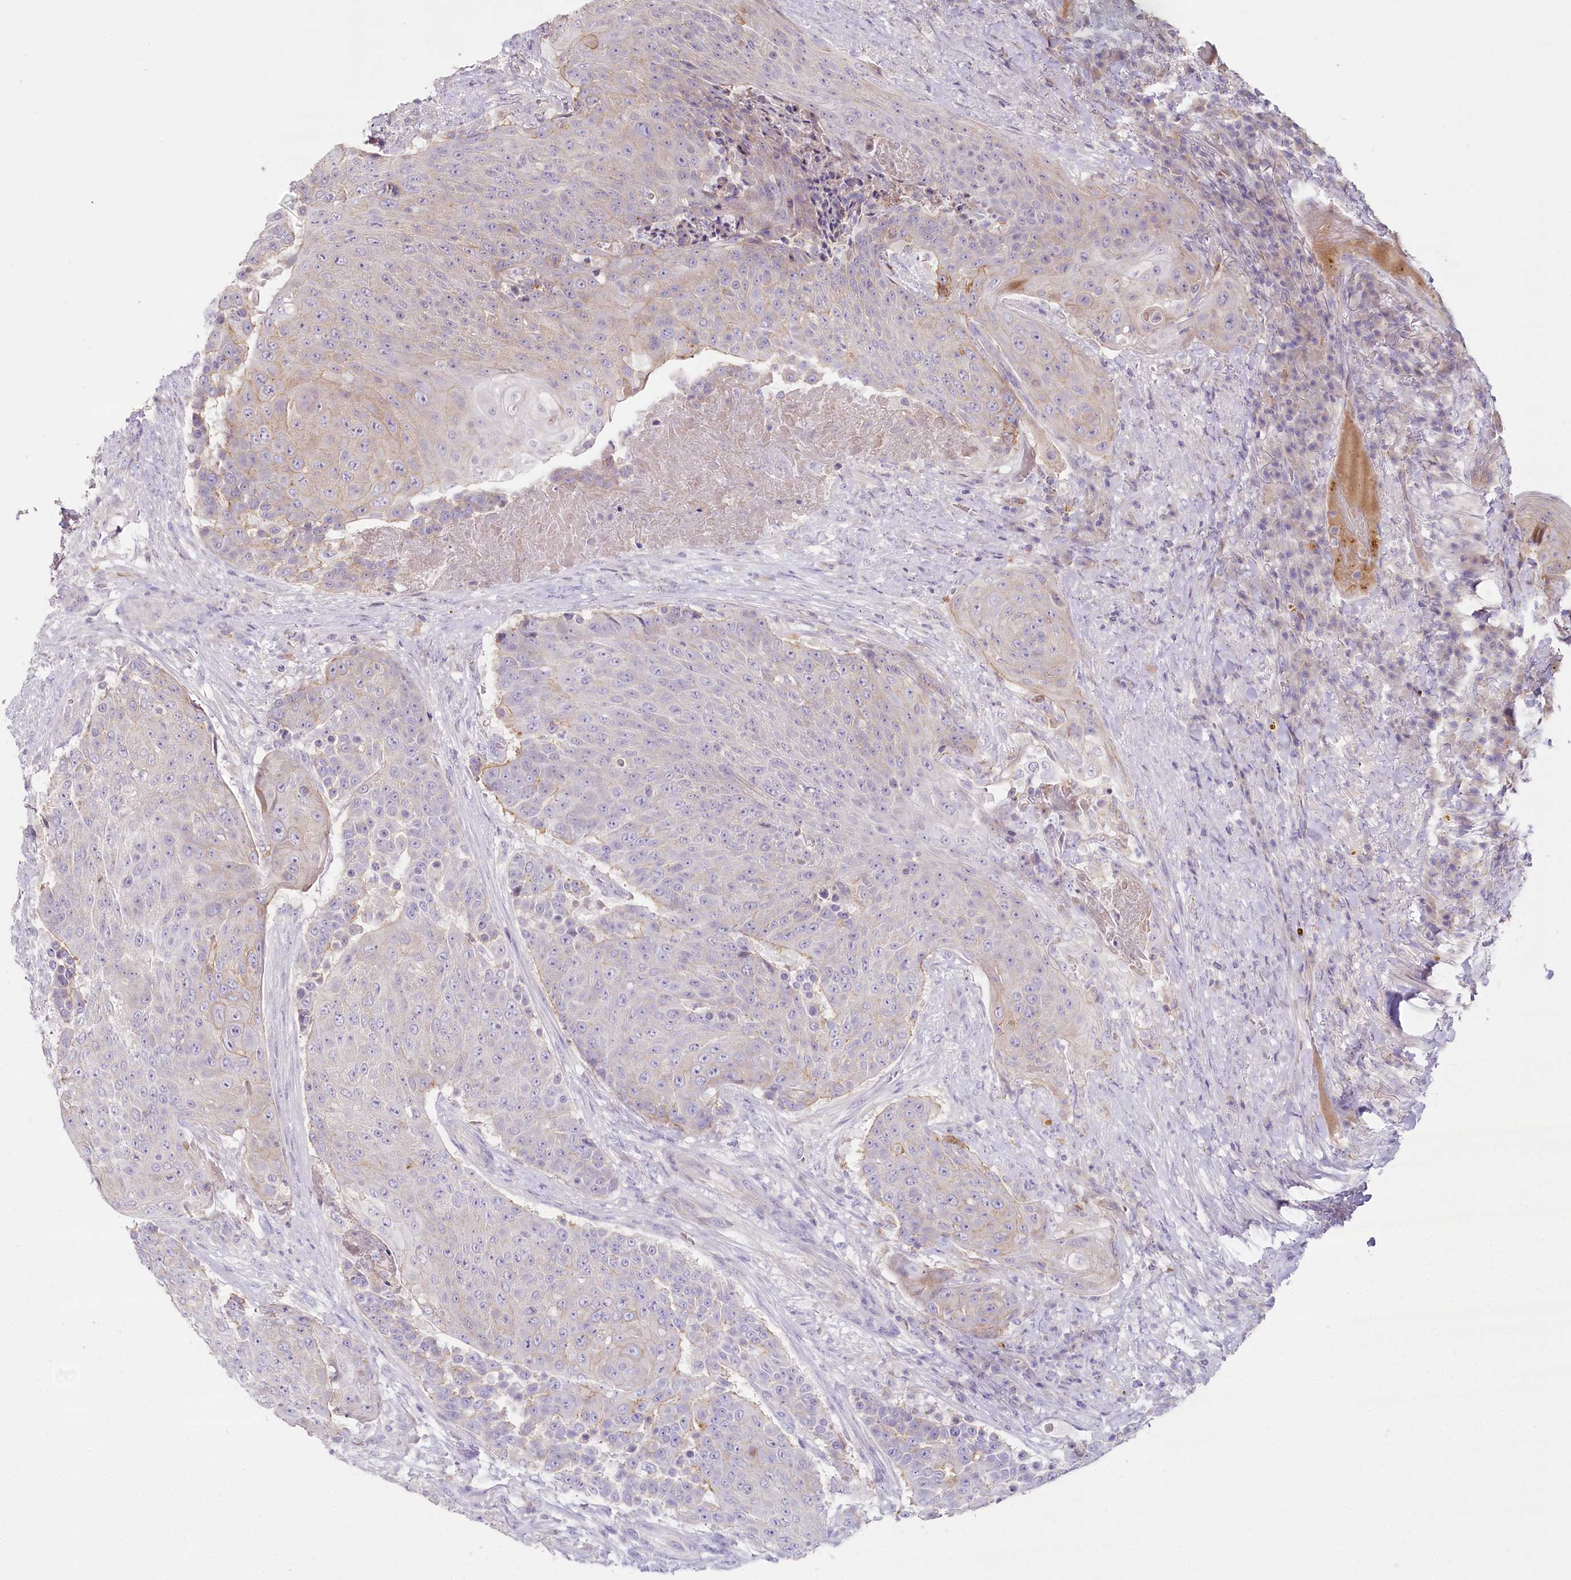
{"staining": {"intensity": "negative", "quantity": "none", "location": "none"}, "tissue": "urothelial cancer", "cell_type": "Tumor cells", "image_type": "cancer", "snomed": [{"axis": "morphology", "description": "Urothelial carcinoma, High grade"}, {"axis": "topography", "description": "Urinary bladder"}], "caption": "Urothelial carcinoma (high-grade) was stained to show a protein in brown. There is no significant expression in tumor cells.", "gene": "SLC6A11", "patient": {"sex": "female", "age": 63}}